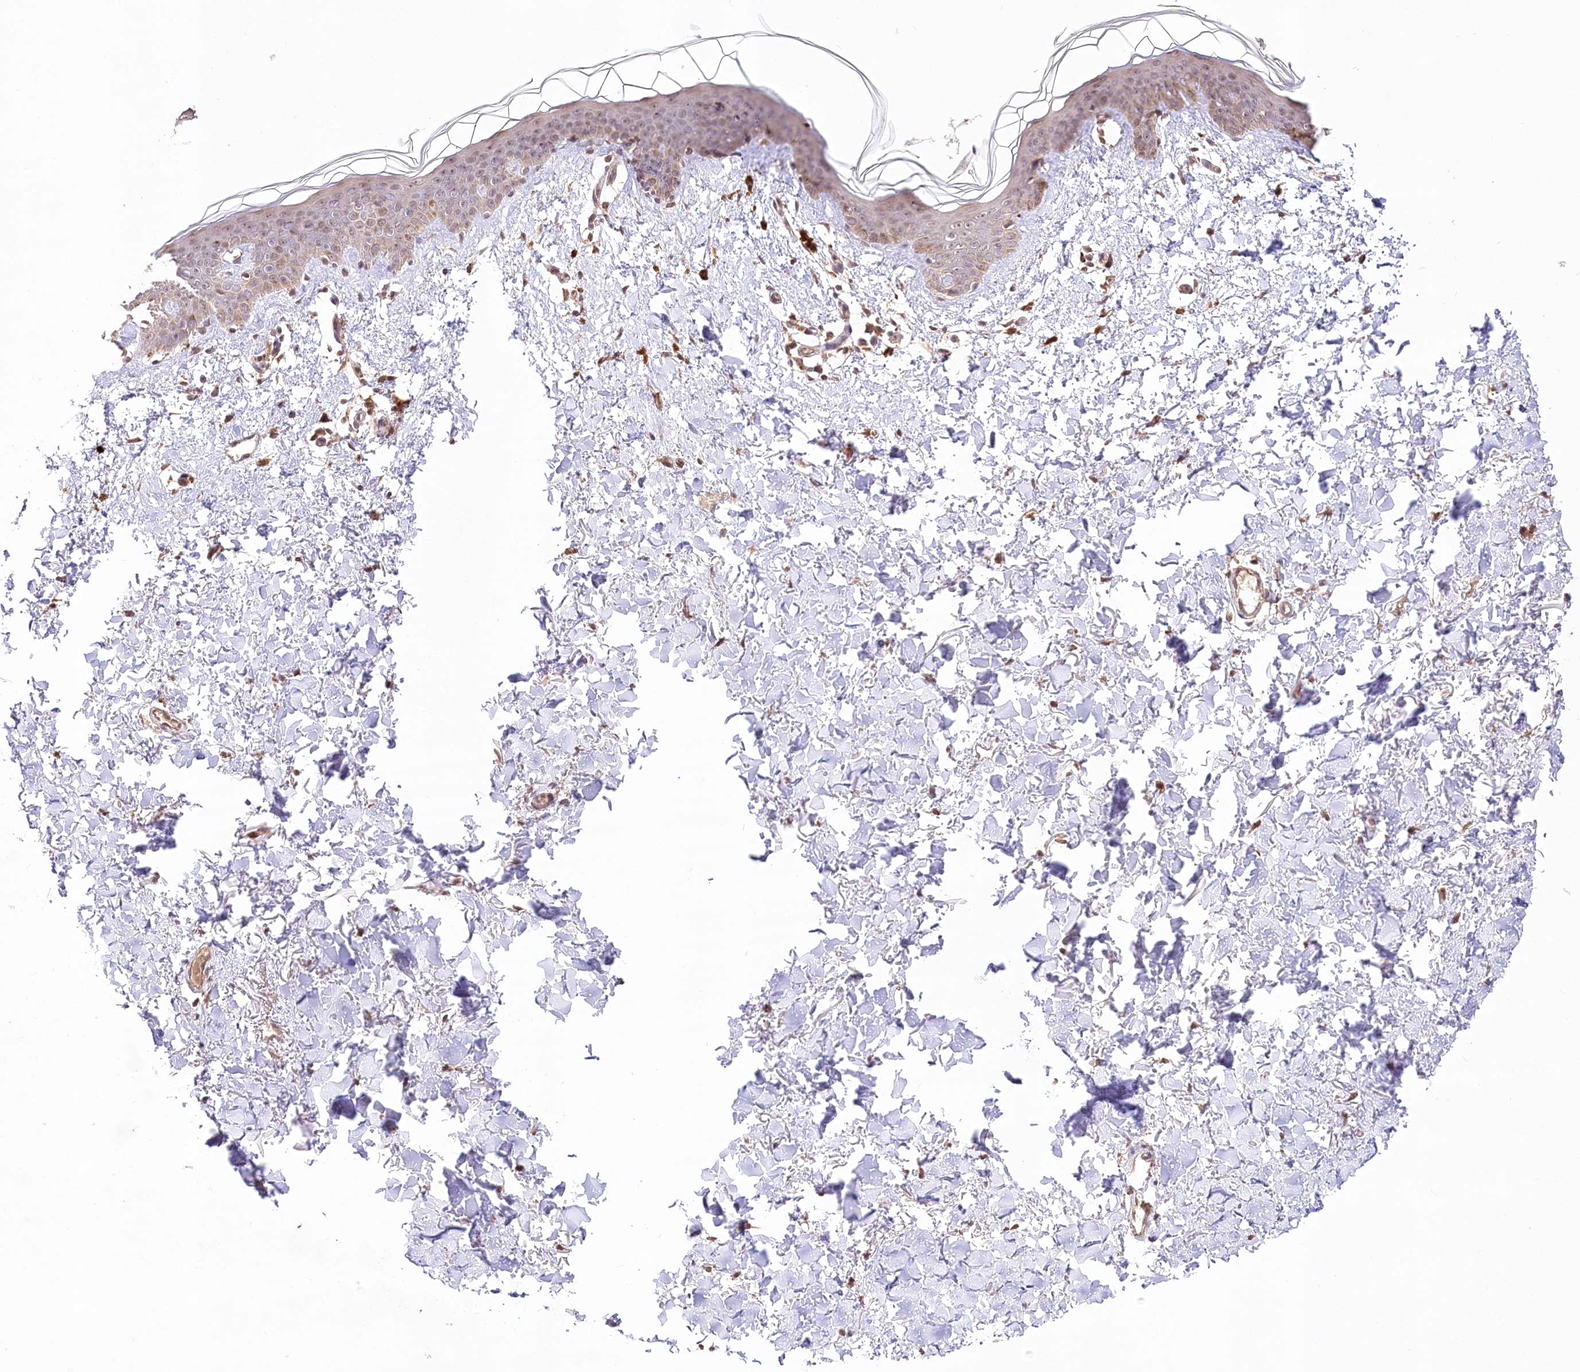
{"staining": {"intensity": "moderate", "quantity": ">75%", "location": "cytoplasmic/membranous"}, "tissue": "skin", "cell_type": "Fibroblasts", "image_type": "normal", "snomed": [{"axis": "morphology", "description": "Normal tissue, NOS"}, {"axis": "topography", "description": "Skin"}], "caption": "A histopathology image of skin stained for a protein reveals moderate cytoplasmic/membranous brown staining in fibroblasts. (DAB IHC with brightfield microscopy, high magnification).", "gene": "DMXL1", "patient": {"sex": "female", "age": 46}}